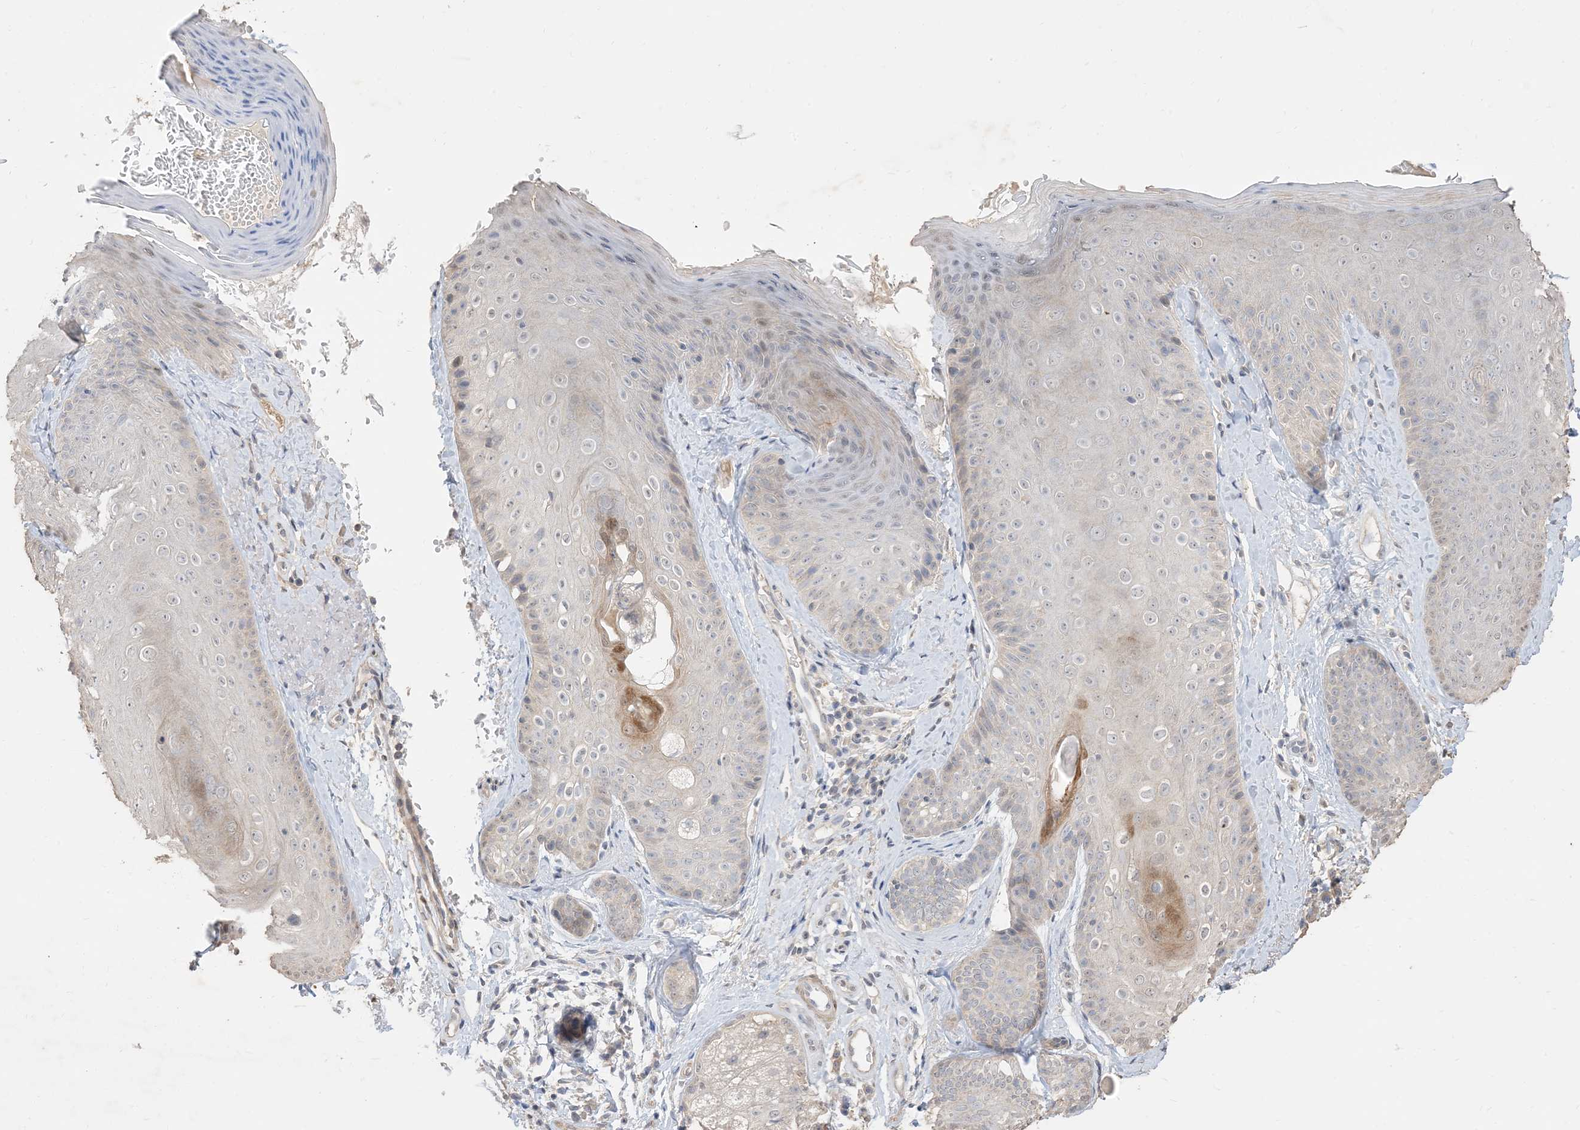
{"staining": {"intensity": "weak", "quantity": ">75%", "location": "cytoplasmic/membranous"}, "tissue": "skin", "cell_type": "Fibroblasts", "image_type": "normal", "snomed": [{"axis": "morphology", "description": "Normal tissue, NOS"}, {"axis": "topography", "description": "Skin"}], "caption": "Normal skin reveals weak cytoplasmic/membranous expression in about >75% of fibroblasts, visualized by immunohistochemistry.", "gene": "RNF175", "patient": {"sex": "male", "age": 57}}